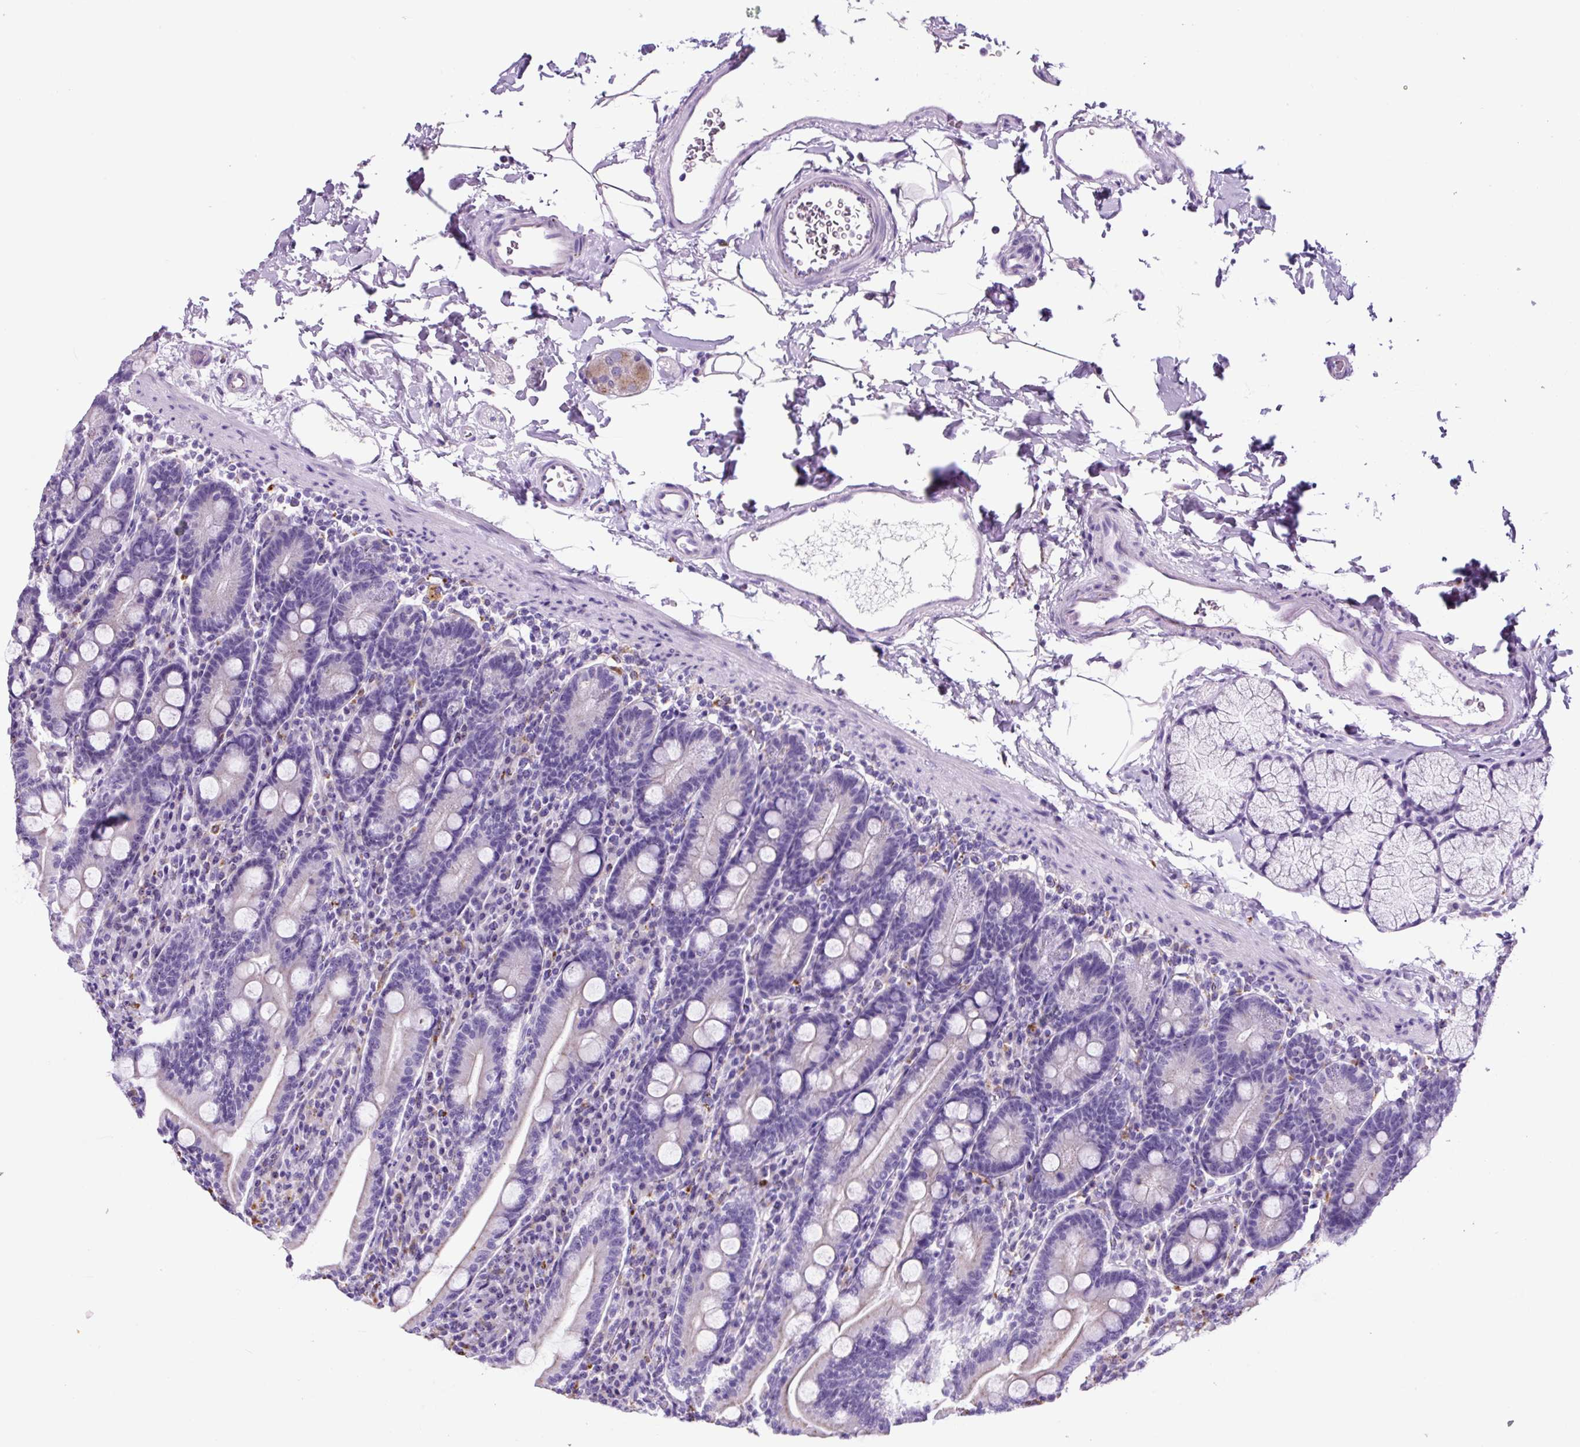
{"staining": {"intensity": "negative", "quantity": "none", "location": "none"}, "tissue": "duodenum", "cell_type": "Glandular cells", "image_type": "normal", "snomed": [{"axis": "morphology", "description": "Normal tissue, NOS"}, {"axis": "topography", "description": "Duodenum"}], "caption": "DAB (3,3'-diaminobenzidine) immunohistochemical staining of benign human duodenum reveals no significant positivity in glandular cells.", "gene": "LCN10", "patient": {"sex": "male", "age": 35}}